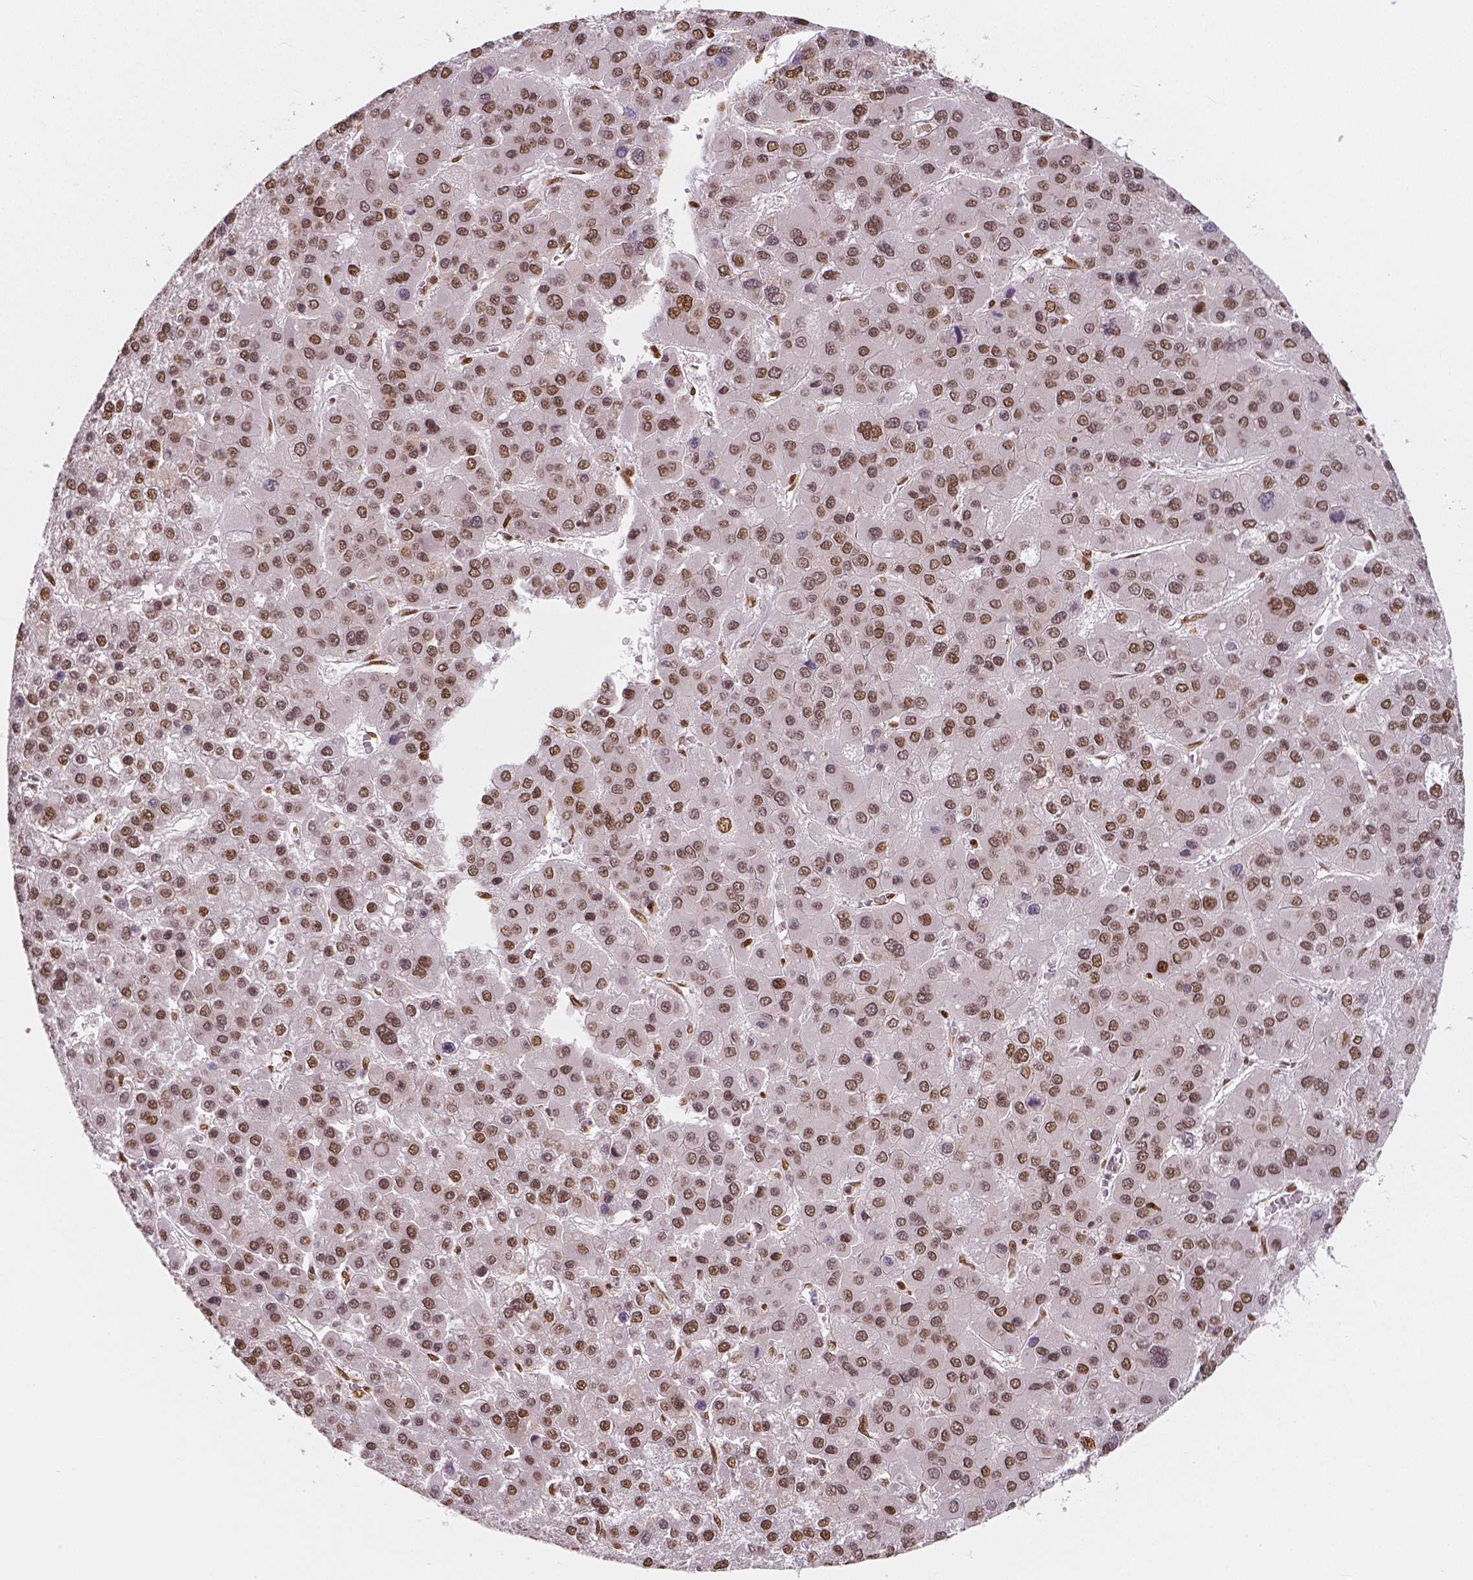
{"staining": {"intensity": "moderate", "quantity": ">75%", "location": "nuclear"}, "tissue": "liver cancer", "cell_type": "Tumor cells", "image_type": "cancer", "snomed": [{"axis": "morphology", "description": "Carcinoma, Hepatocellular, NOS"}, {"axis": "topography", "description": "Liver"}], "caption": "Moderate nuclear protein expression is seen in approximately >75% of tumor cells in liver hepatocellular carcinoma.", "gene": "NUCKS1", "patient": {"sex": "female", "age": 41}}